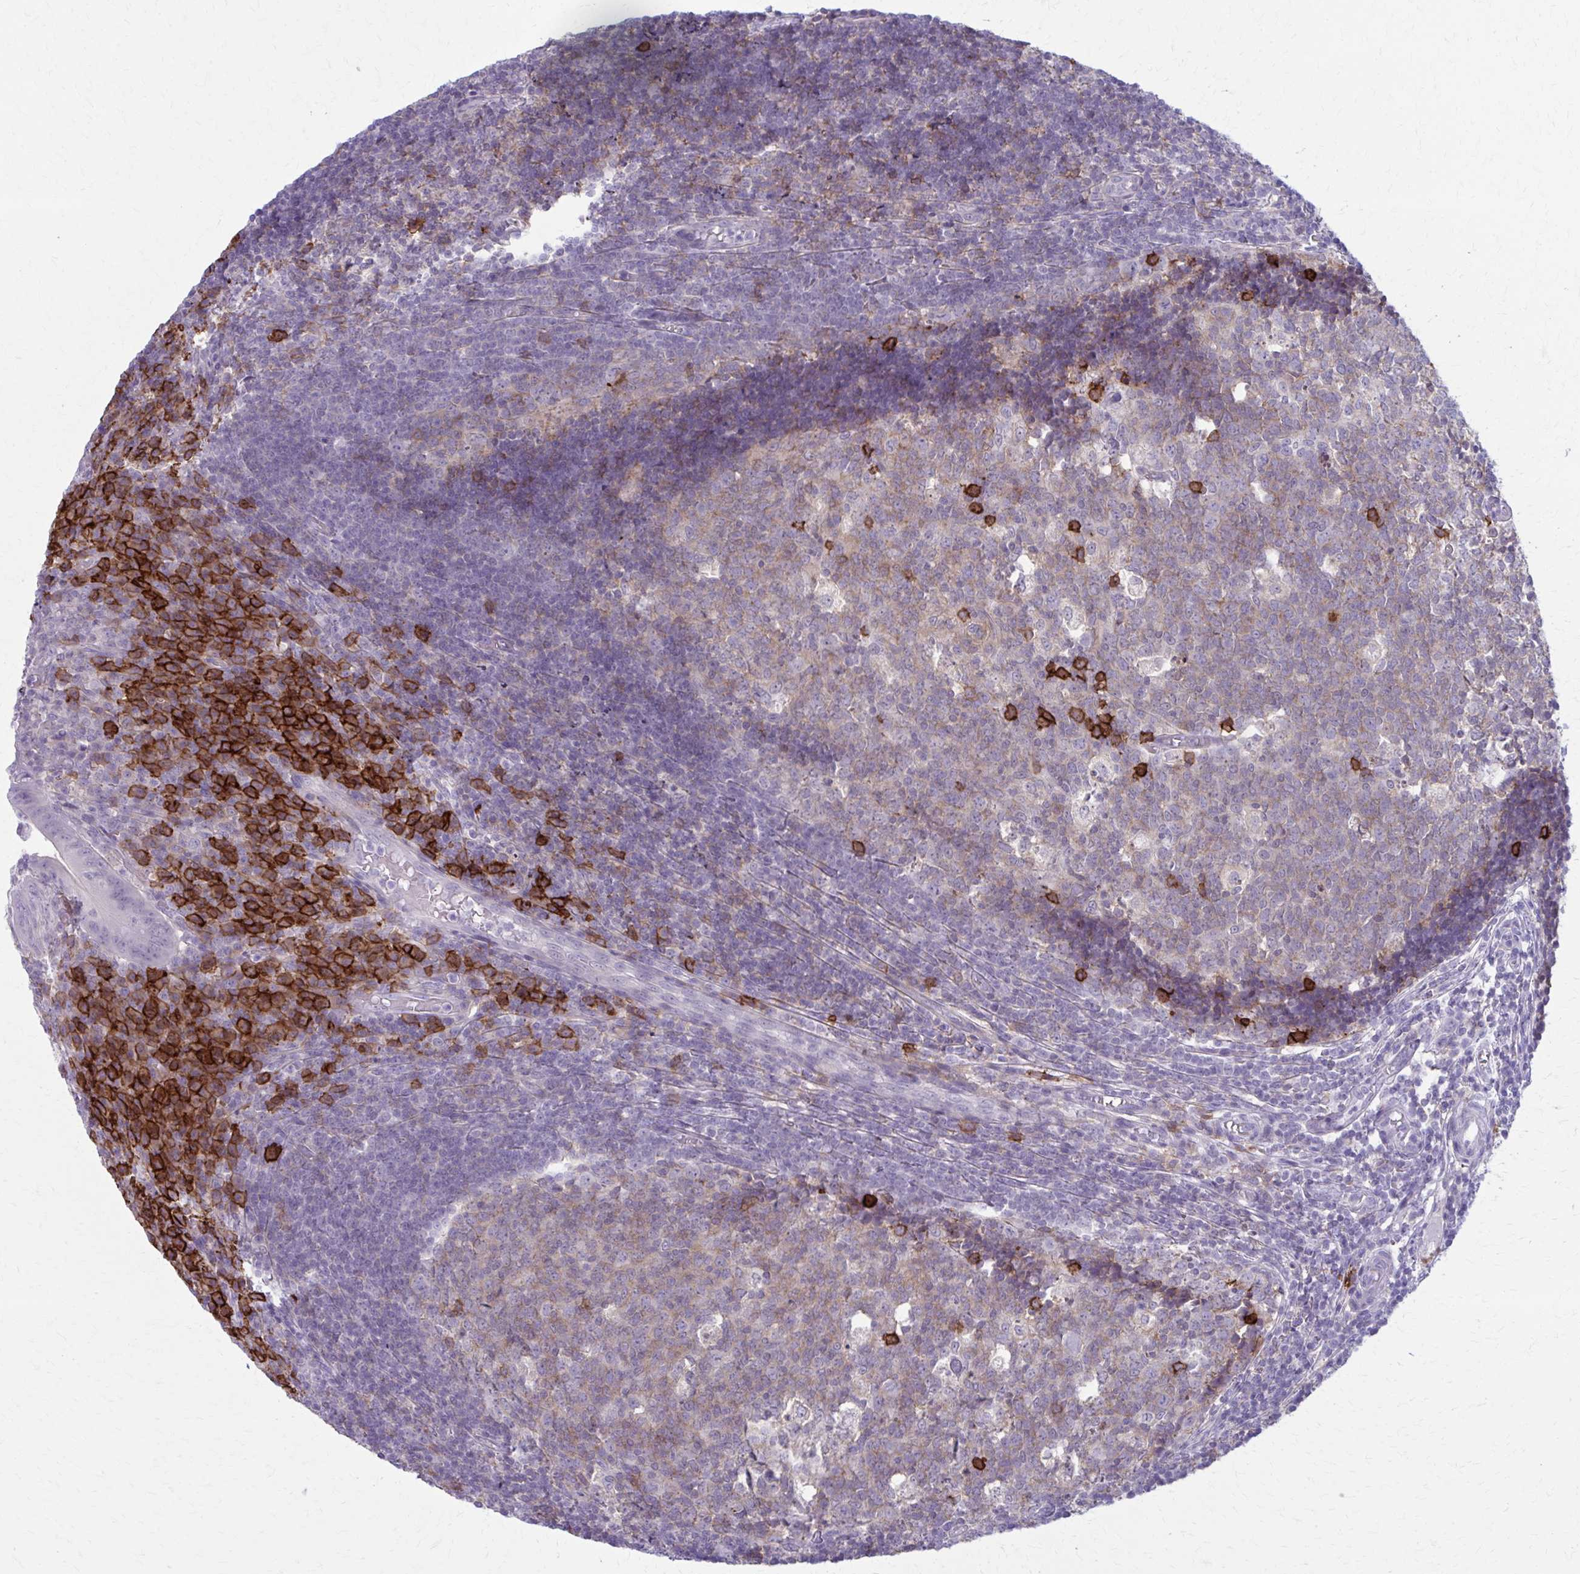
{"staining": {"intensity": "negative", "quantity": "none", "location": "none"}, "tissue": "appendix", "cell_type": "Glandular cells", "image_type": "normal", "snomed": [{"axis": "morphology", "description": "Normal tissue, NOS"}, {"axis": "topography", "description": "Appendix"}], "caption": "Glandular cells show no significant protein positivity in benign appendix.", "gene": "CD38", "patient": {"sex": "male", "age": 18}}